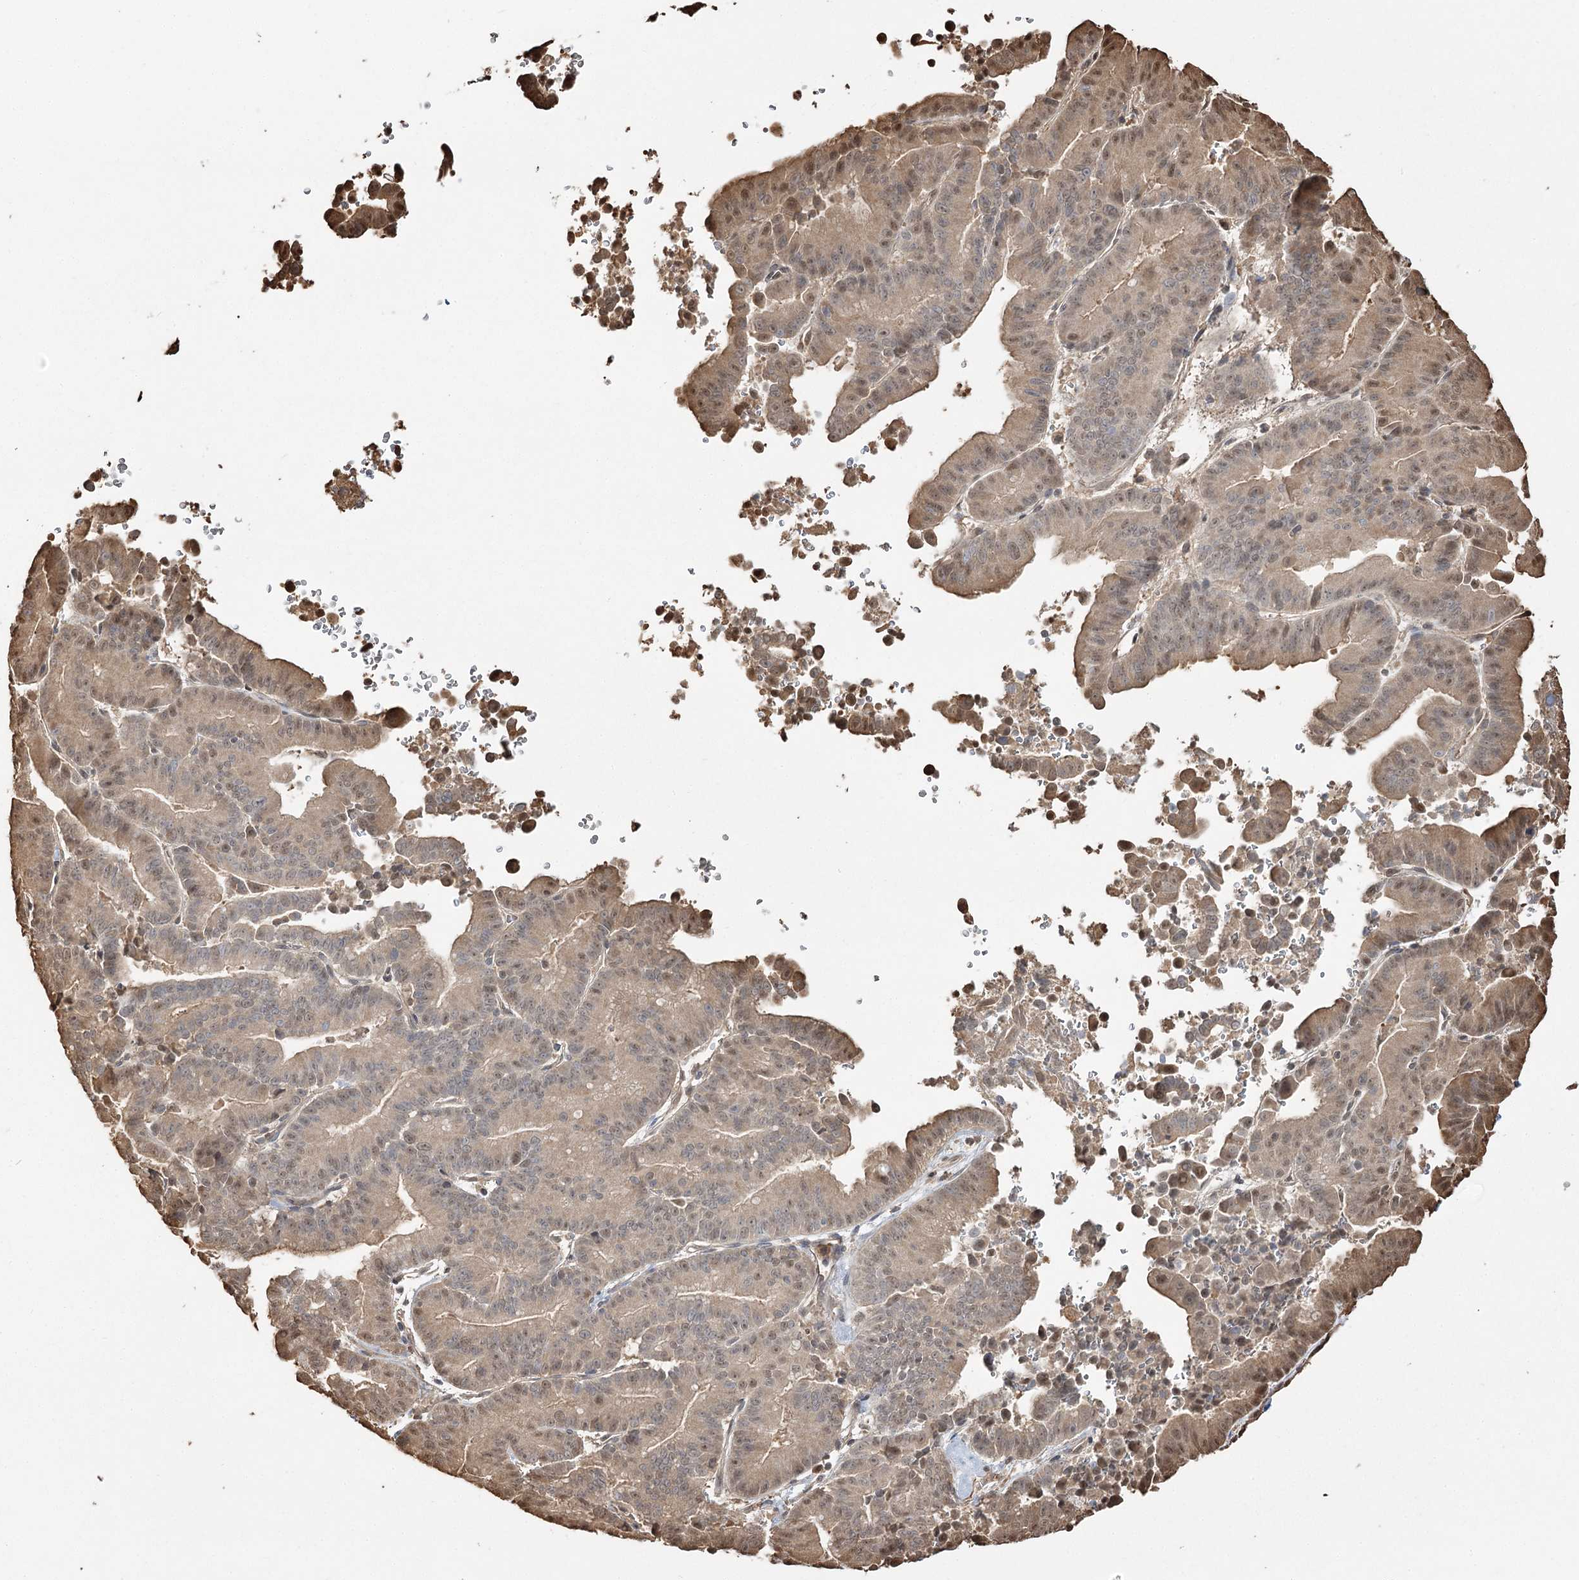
{"staining": {"intensity": "weak", "quantity": "25%-75%", "location": "cytoplasmic/membranous,nuclear"}, "tissue": "liver cancer", "cell_type": "Tumor cells", "image_type": "cancer", "snomed": [{"axis": "morphology", "description": "Cholangiocarcinoma"}, {"axis": "topography", "description": "Liver"}], "caption": "IHC (DAB (3,3'-diaminobenzidine)) staining of liver cancer (cholangiocarcinoma) displays weak cytoplasmic/membranous and nuclear protein staining in about 25%-75% of tumor cells. Nuclei are stained in blue.", "gene": "PLCH1", "patient": {"sex": "female", "age": 75}}